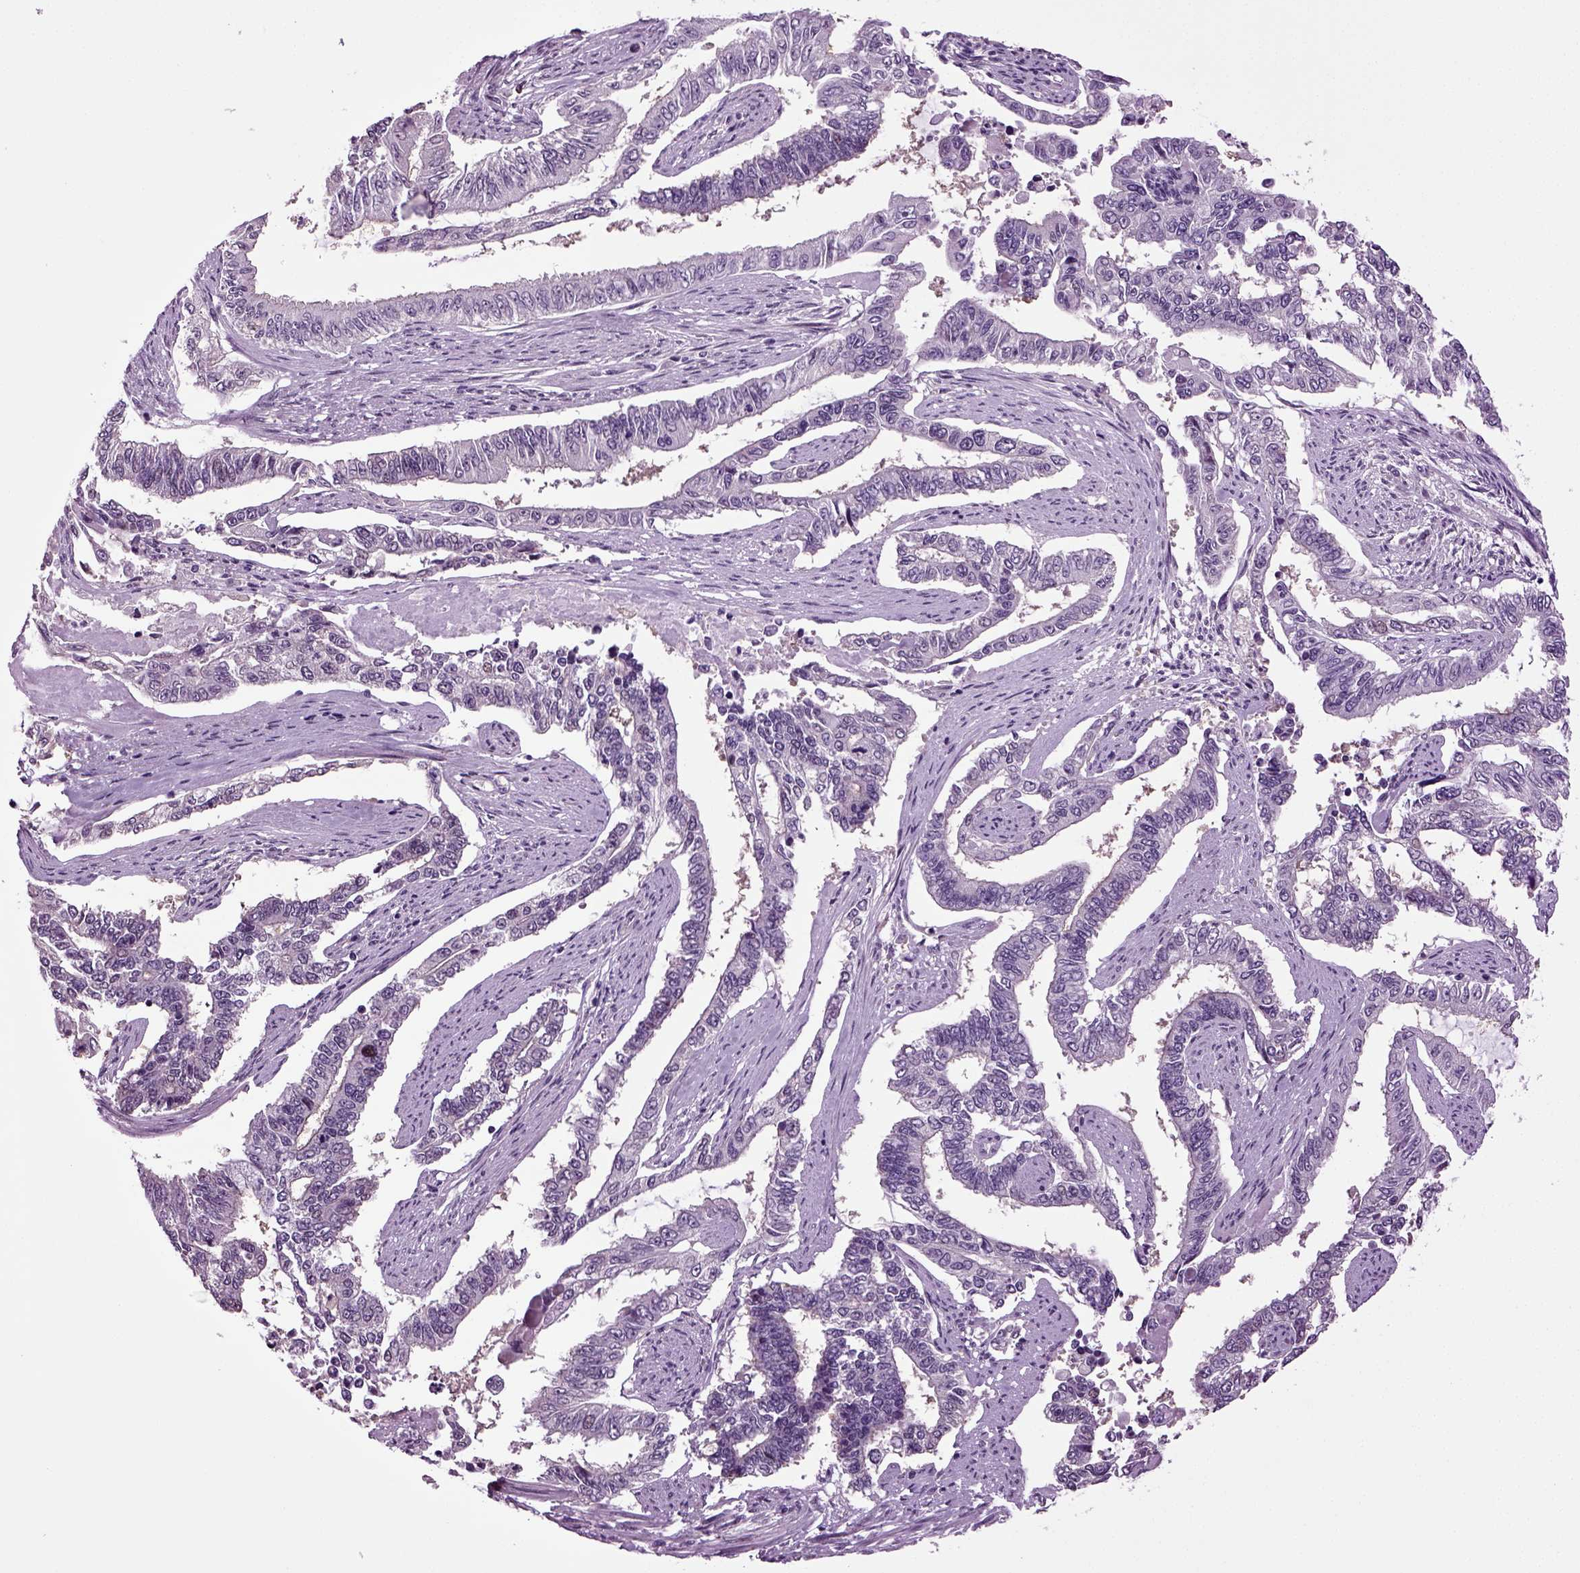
{"staining": {"intensity": "negative", "quantity": "none", "location": "none"}, "tissue": "endometrial cancer", "cell_type": "Tumor cells", "image_type": "cancer", "snomed": [{"axis": "morphology", "description": "Adenocarcinoma, NOS"}, {"axis": "topography", "description": "Uterus"}], "caption": "A histopathology image of endometrial adenocarcinoma stained for a protein displays no brown staining in tumor cells. (DAB immunohistochemistry with hematoxylin counter stain).", "gene": "PLCH2", "patient": {"sex": "female", "age": 59}}